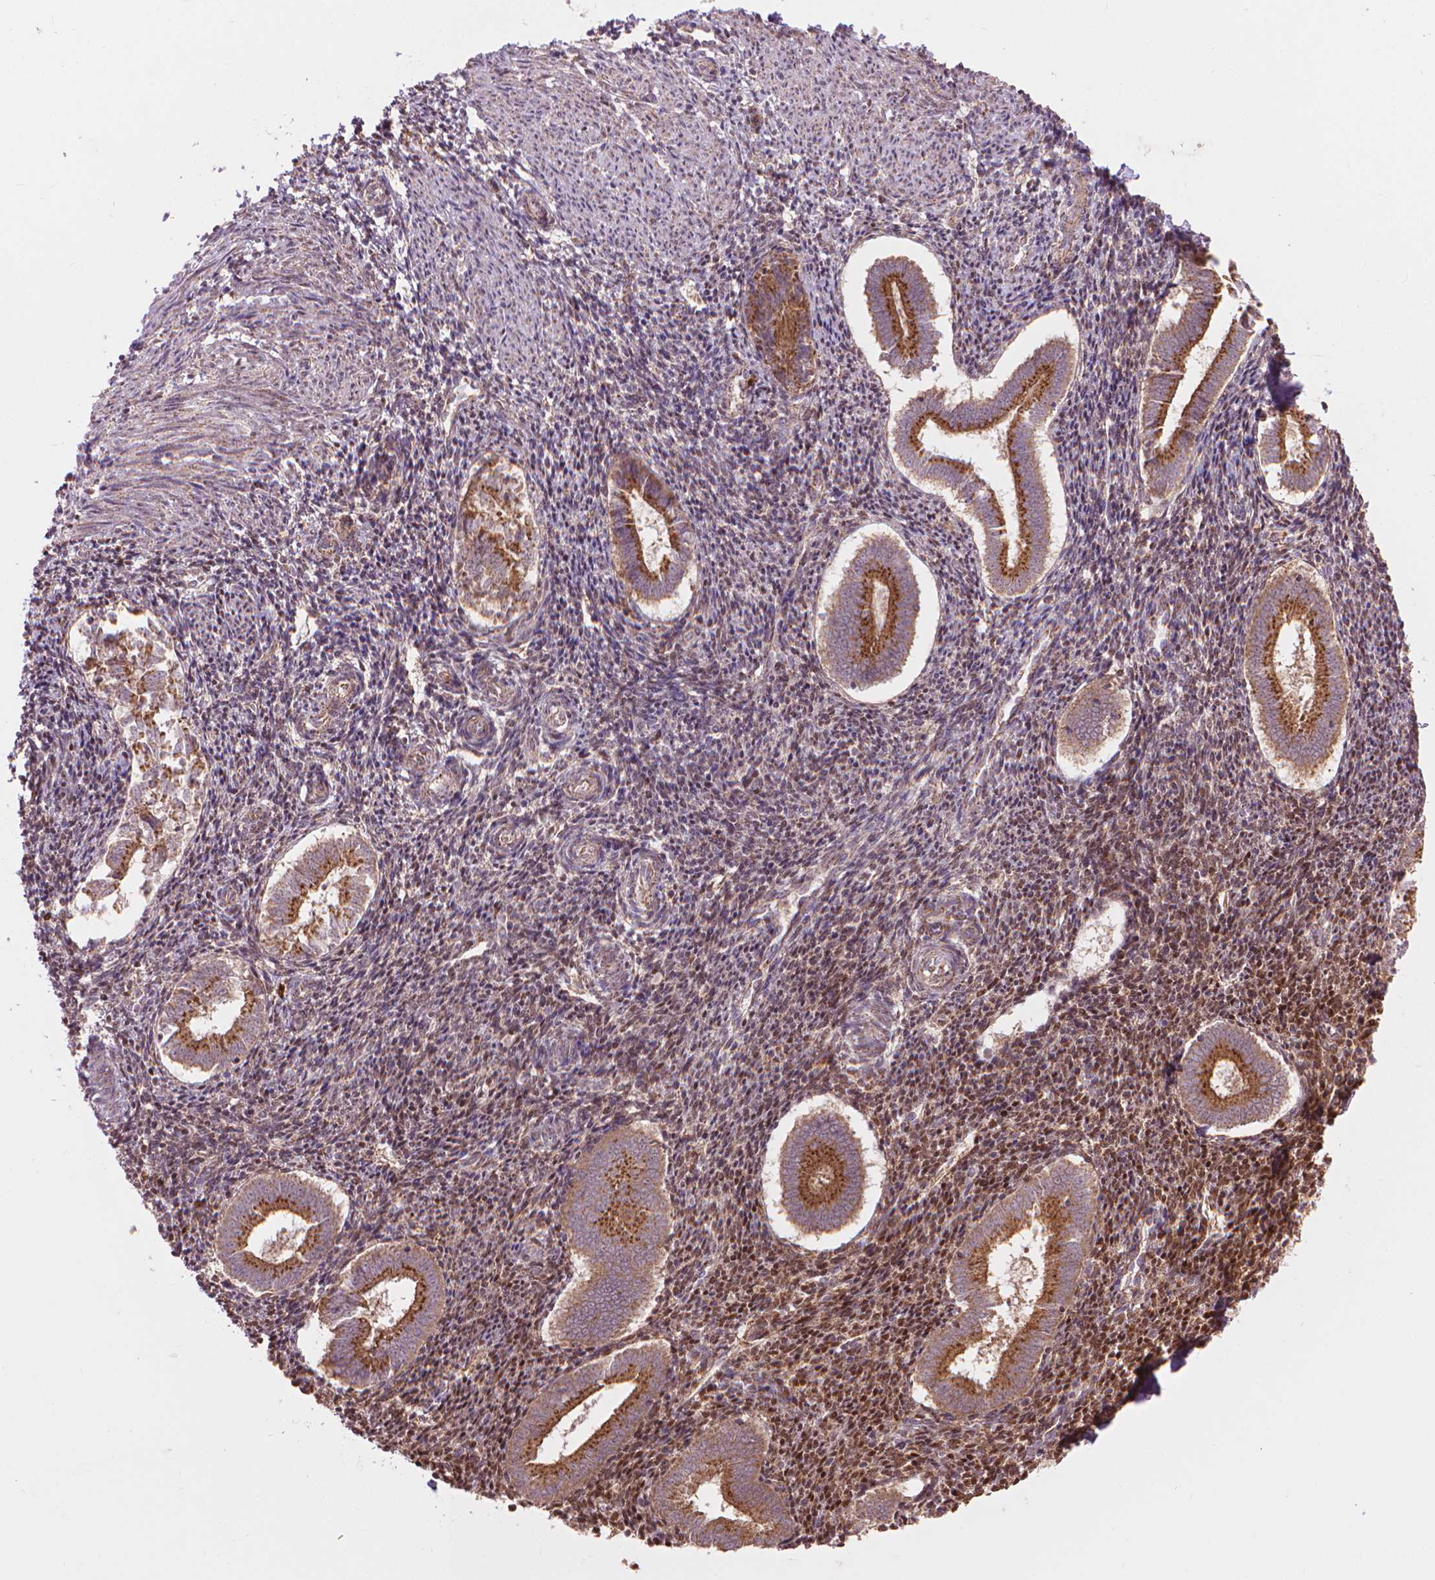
{"staining": {"intensity": "moderate", "quantity": "25%-75%", "location": "cytoplasmic/membranous"}, "tissue": "endometrium", "cell_type": "Cells in endometrial stroma", "image_type": "normal", "snomed": [{"axis": "morphology", "description": "Normal tissue, NOS"}, {"axis": "topography", "description": "Endometrium"}], "caption": "DAB immunohistochemical staining of normal human endometrium shows moderate cytoplasmic/membranous protein staining in approximately 25%-75% of cells in endometrial stroma.", "gene": "VARS2", "patient": {"sex": "female", "age": 25}}